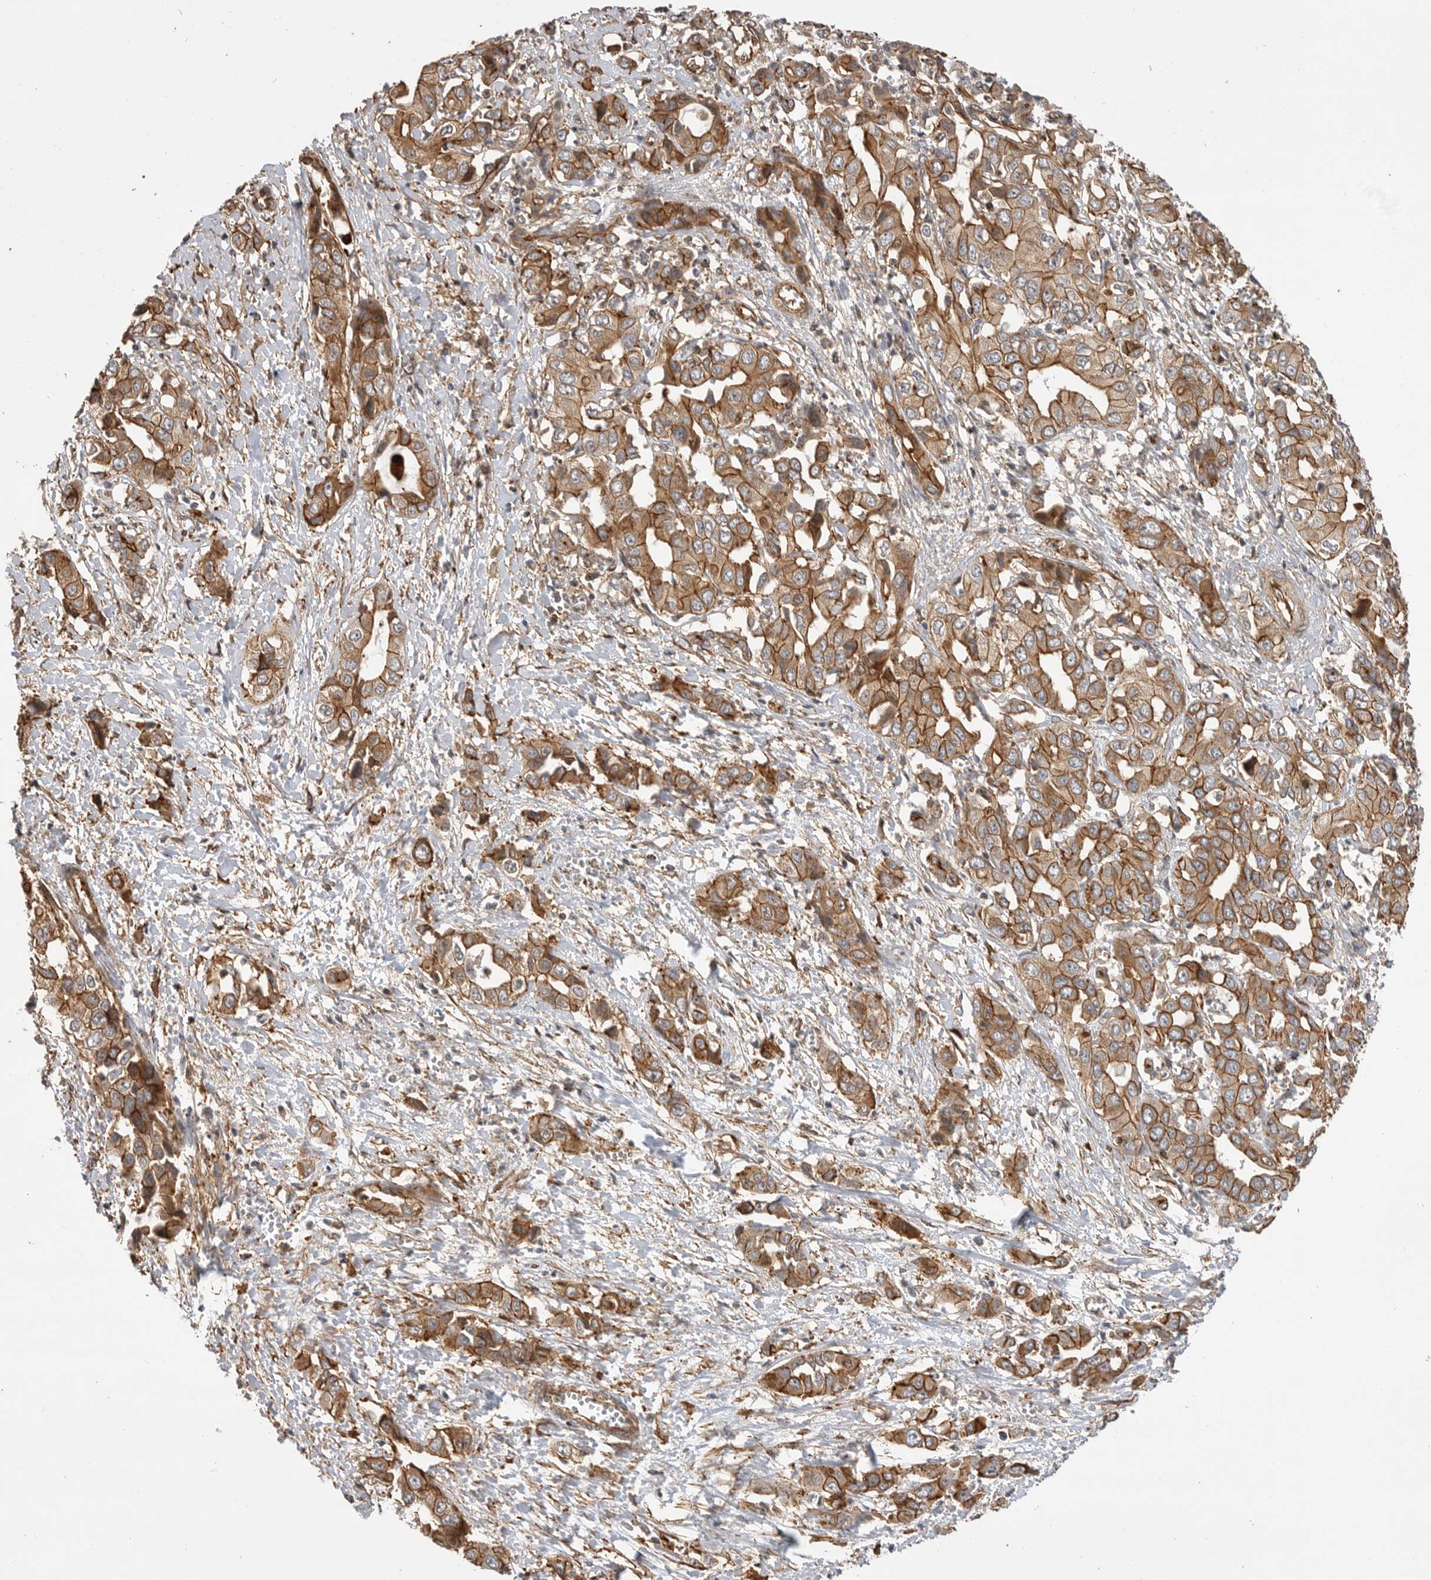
{"staining": {"intensity": "strong", "quantity": ">75%", "location": "cytoplasmic/membranous"}, "tissue": "liver cancer", "cell_type": "Tumor cells", "image_type": "cancer", "snomed": [{"axis": "morphology", "description": "Cholangiocarcinoma"}, {"axis": "topography", "description": "Liver"}], "caption": "This is an image of immunohistochemistry (IHC) staining of liver cholangiocarcinoma, which shows strong positivity in the cytoplasmic/membranous of tumor cells.", "gene": "GPATCH2", "patient": {"sex": "female", "age": 52}}